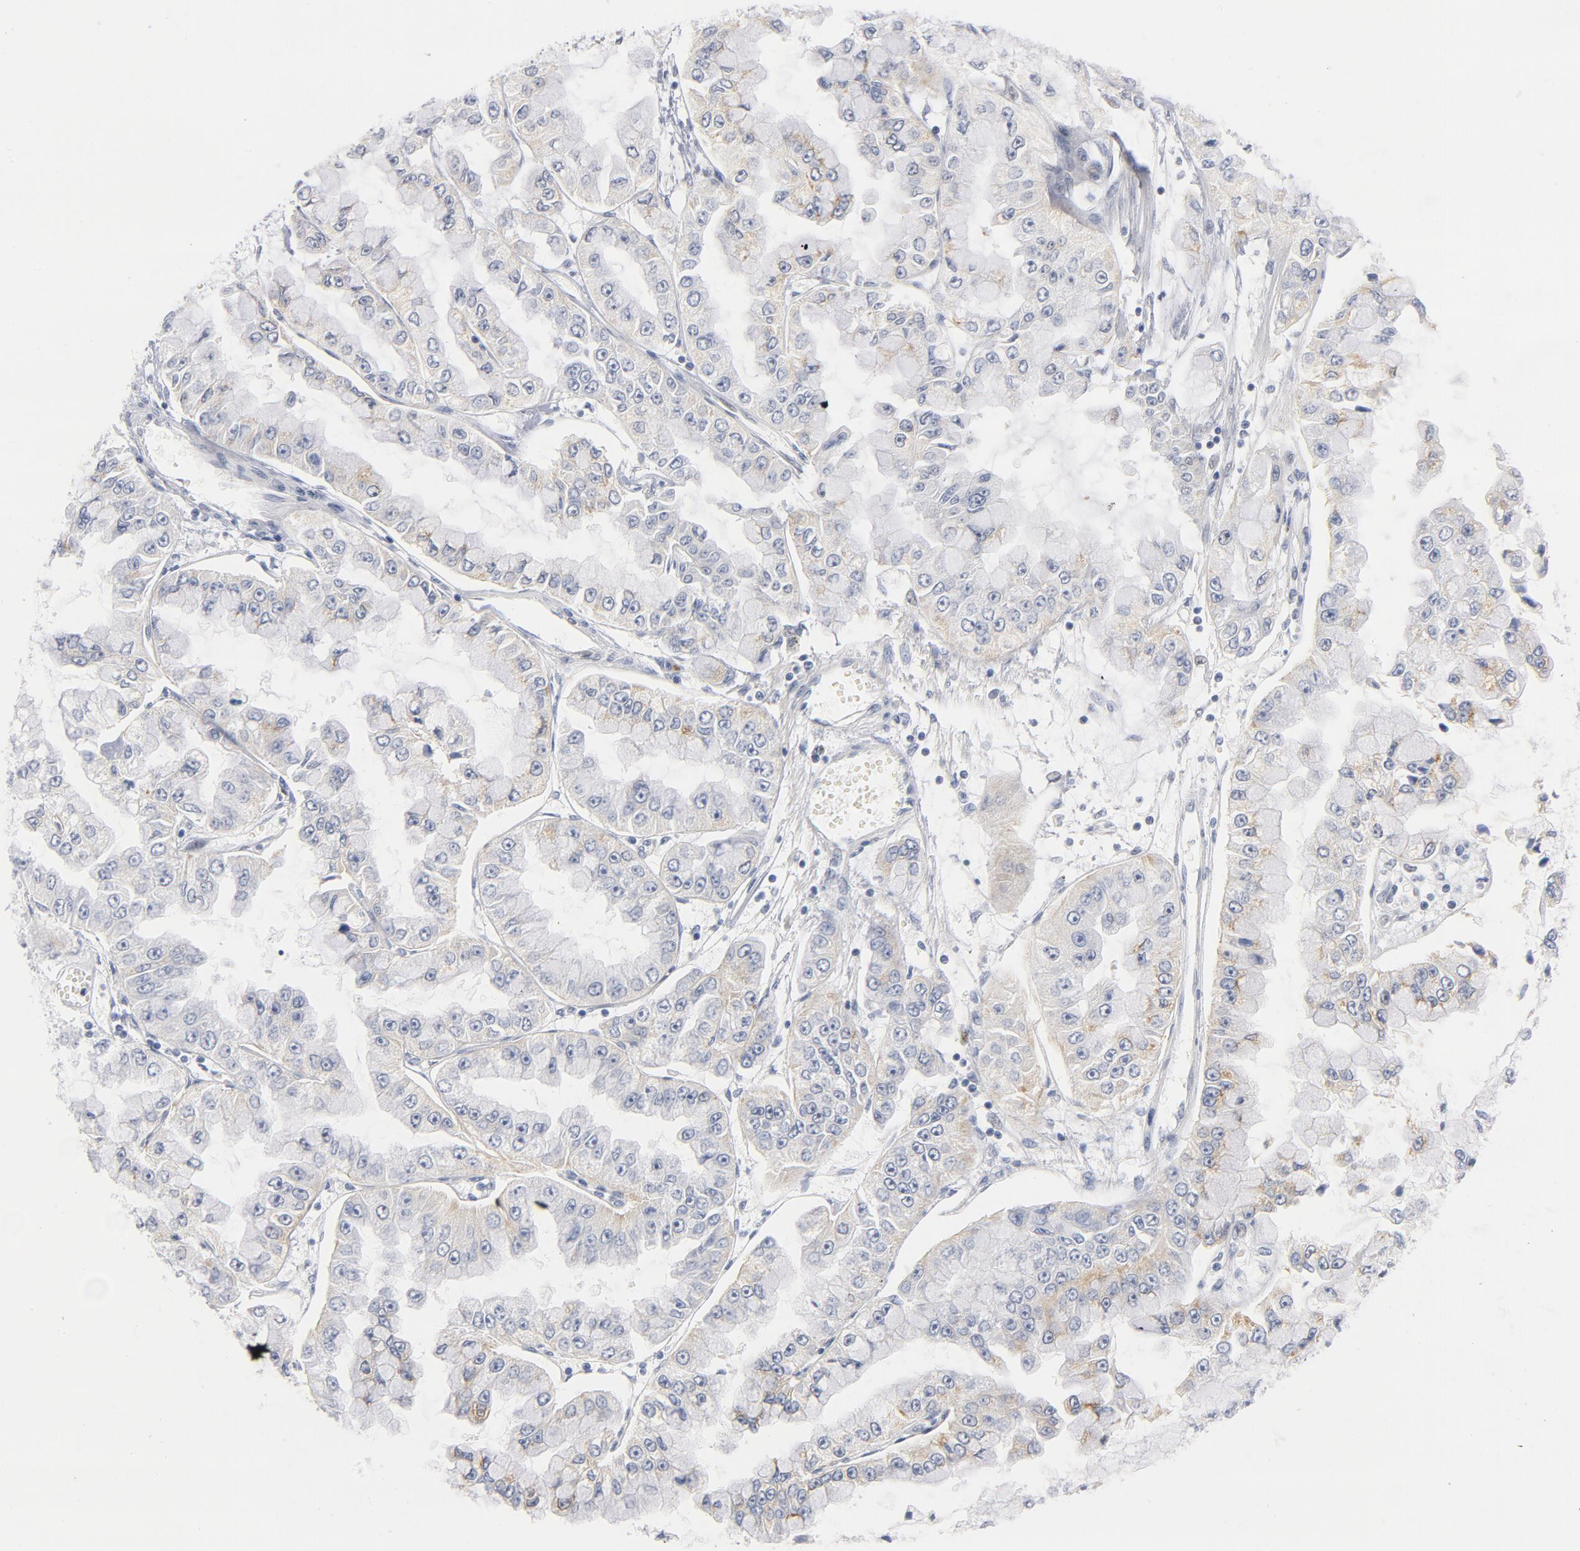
{"staining": {"intensity": "weak", "quantity": "25%-75%", "location": "cytoplasmic/membranous"}, "tissue": "liver cancer", "cell_type": "Tumor cells", "image_type": "cancer", "snomed": [{"axis": "morphology", "description": "Cholangiocarcinoma"}, {"axis": "topography", "description": "Liver"}], "caption": "The micrograph displays immunohistochemical staining of cholangiocarcinoma (liver). There is weak cytoplasmic/membranous staining is seen in about 25%-75% of tumor cells. (brown staining indicates protein expression, while blue staining denotes nuclei).", "gene": "BAP1", "patient": {"sex": "female", "age": 79}}